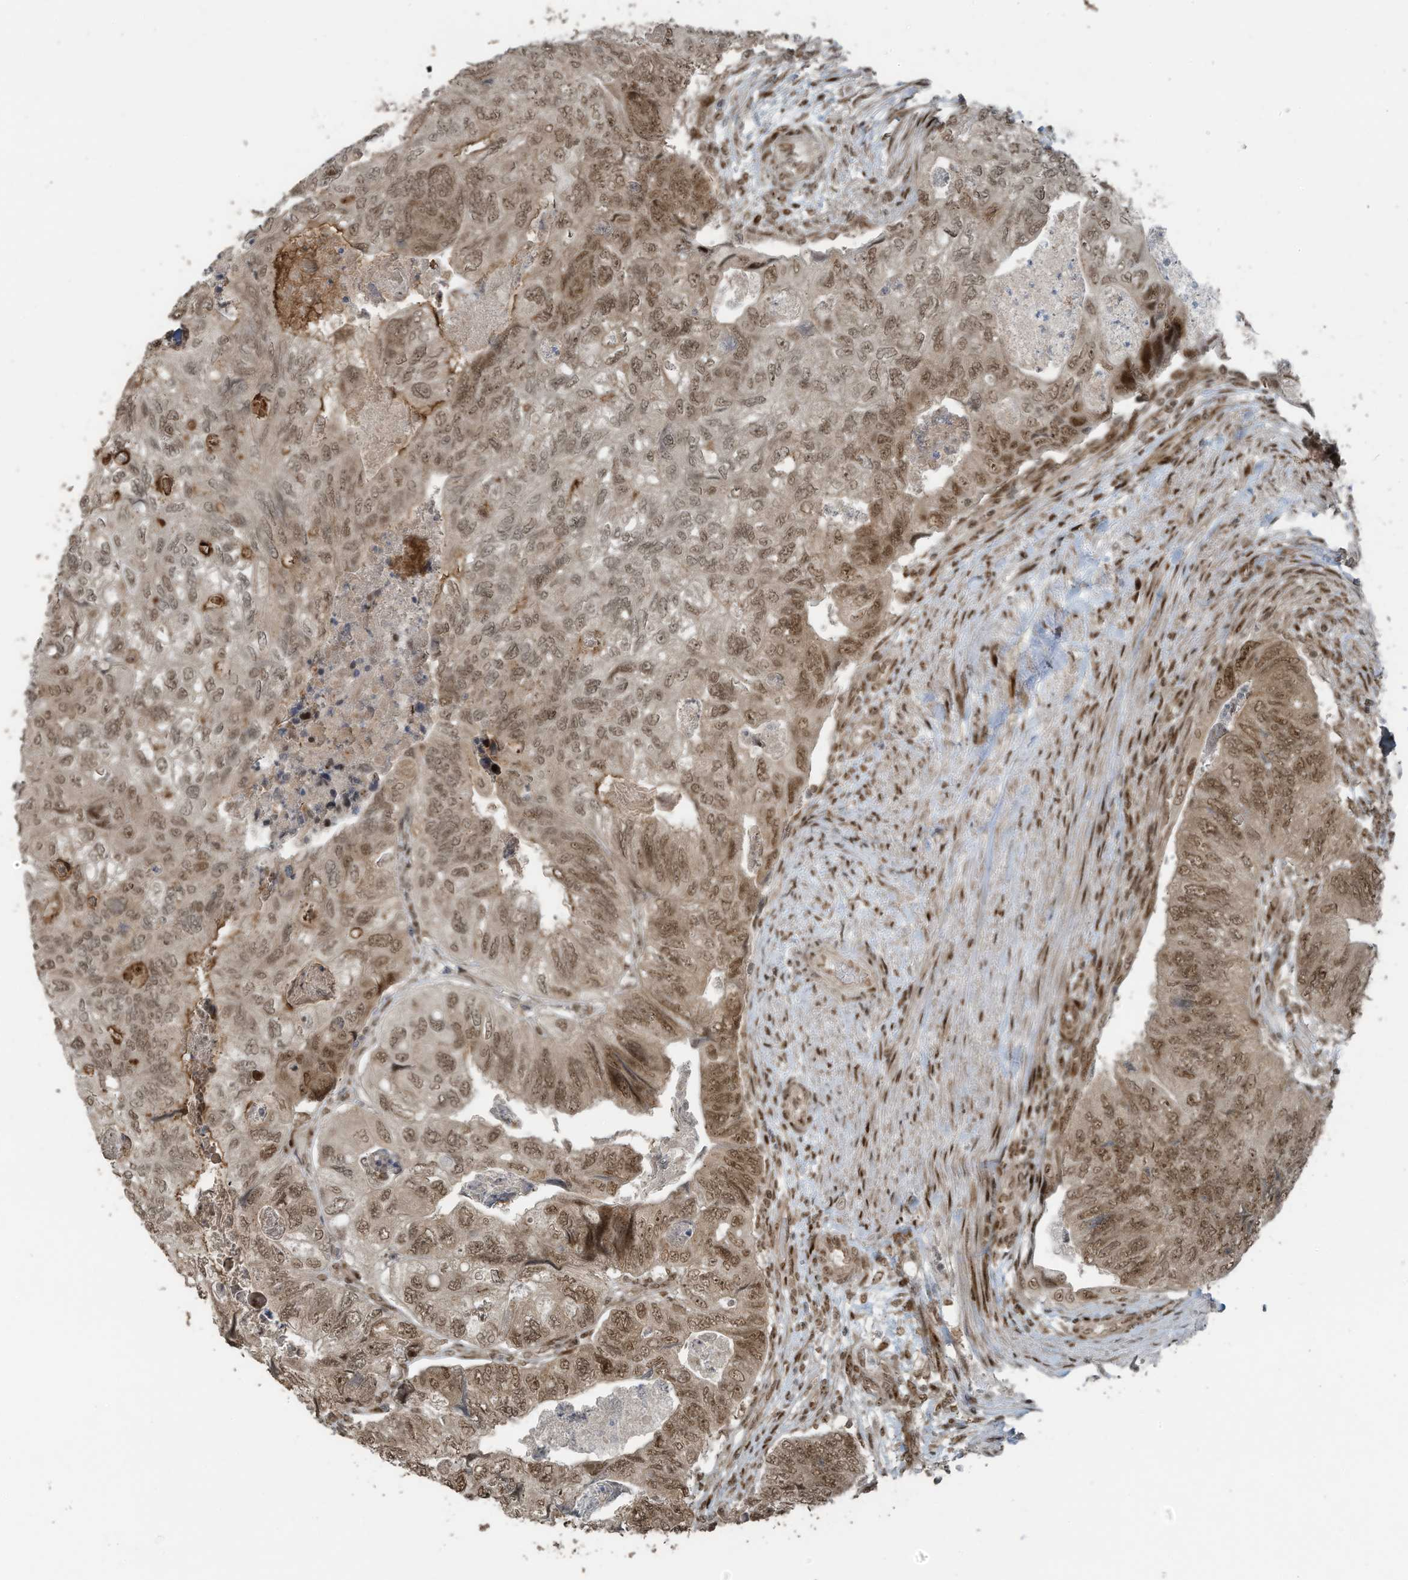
{"staining": {"intensity": "moderate", "quantity": ">75%", "location": "nuclear"}, "tissue": "colorectal cancer", "cell_type": "Tumor cells", "image_type": "cancer", "snomed": [{"axis": "morphology", "description": "Adenocarcinoma, NOS"}, {"axis": "topography", "description": "Rectum"}], "caption": "Colorectal cancer (adenocarcinoma) was stained to show a protein in brown. There is medium levels of moderate nuclear staining in about >75% of tumor cells.", "gene": "PCNP", "patient": {"sex": "male", "age": 63}}